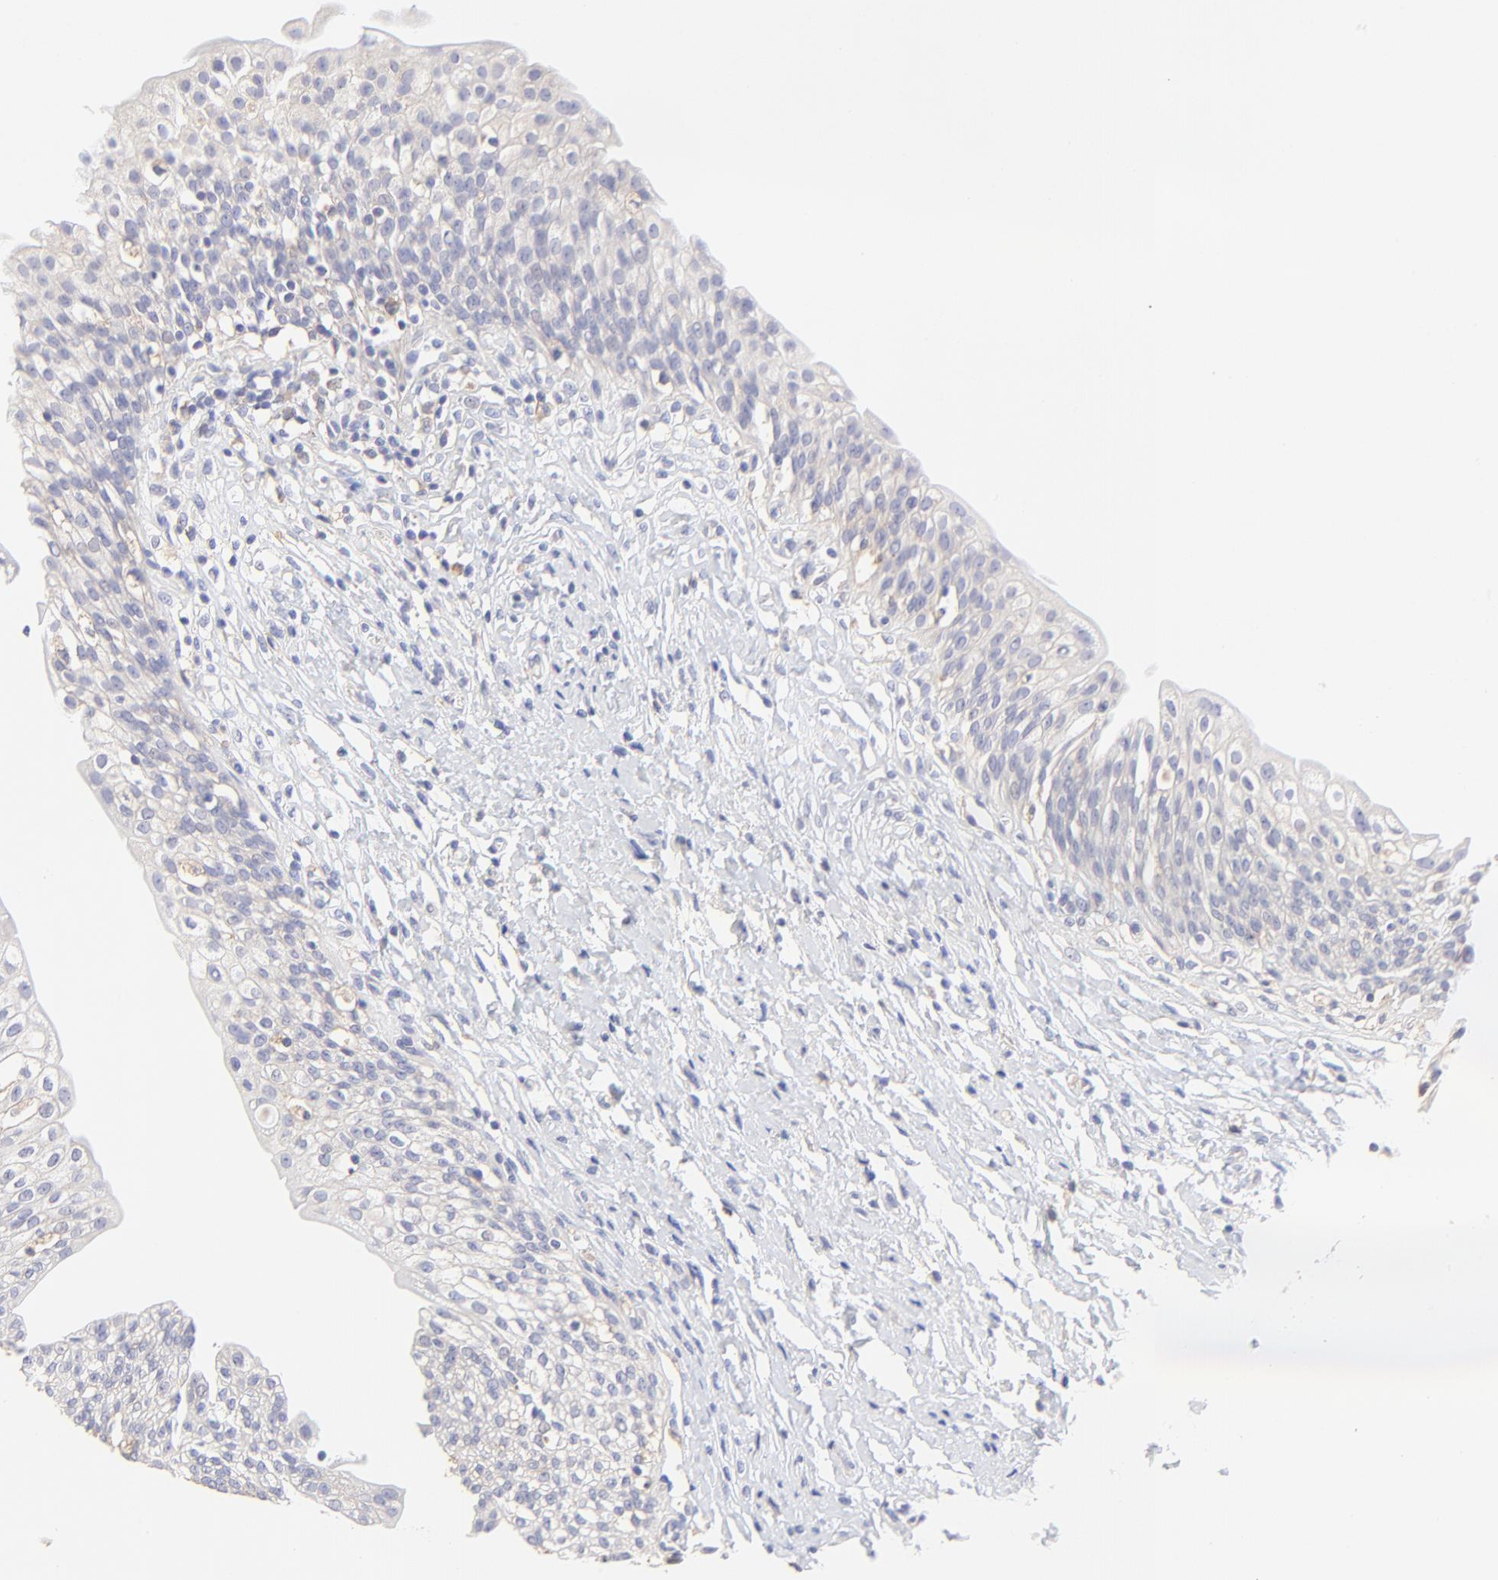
{"staining": {"intensity": "weak", "quantity": ">75%", "location": "cytoplasmic/membranous"}, "tissue": "urinary bladder", "cell_type": "Urothelial cells", "image_type": "normal", "snomed": [{"axis": "morphology", "description": "Normal tissue, NOS"}, {"axis": "topography", "description": "Urinary bladder"}], "caption": "A photomicrograph showing weak cytoplasmic/membranous expression in approximately >75% of urothelial cells in benign urinary bladder, as visualized by brown immunohistochemical staining.", "gene": "LHFPL1", "patient": {"sex": "female", "age": 80}}